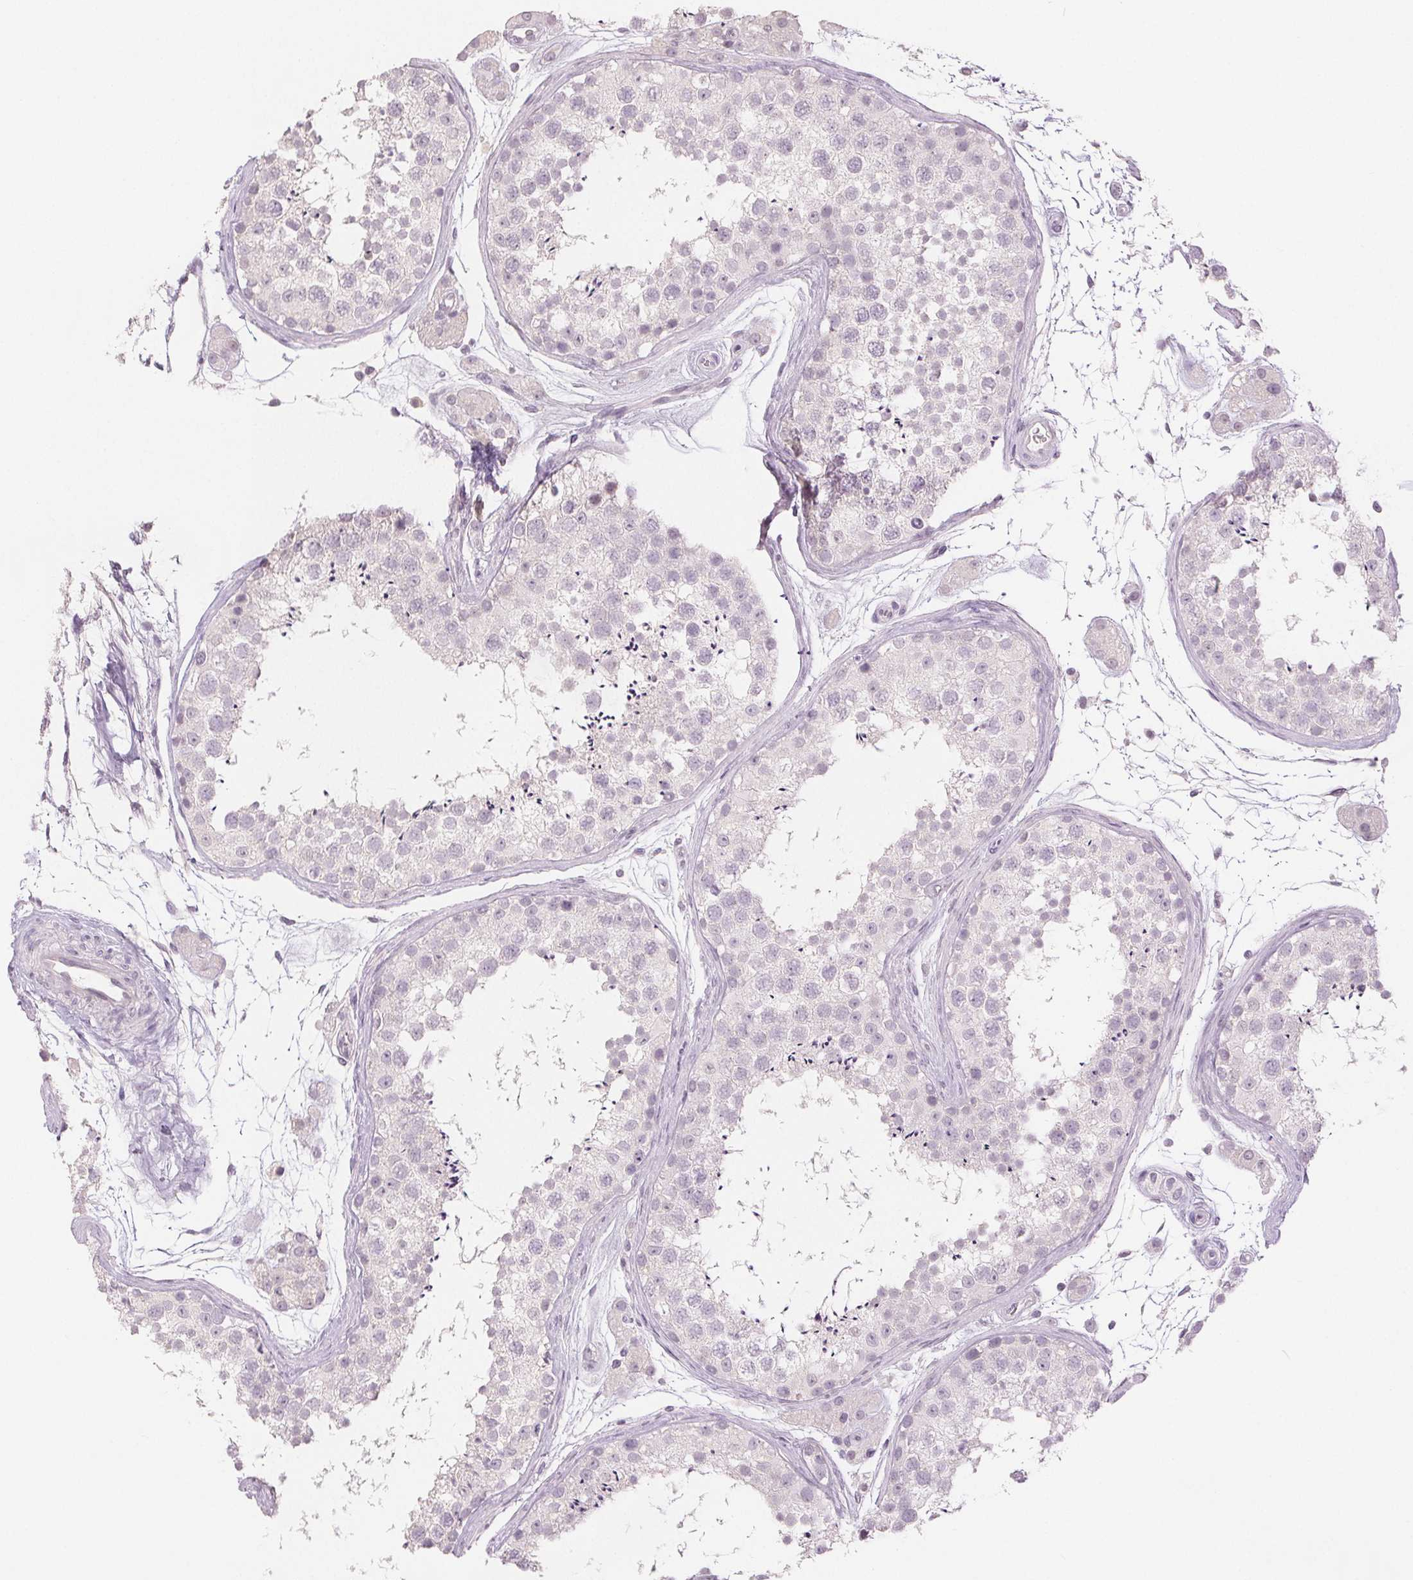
{"staining": {"intensity": "negative", "quantity": "none", "location": "none"}, "tissue": "testis", "cell_type": "Cells in seminiferous ducts", "image_type": "normal", "snomed": [{"axis": "morphology", "description": "Normal tissue, NOS"}, {"axis": "topography", "description": "Testis"}], "caption": "IHC of benign human testis shows no staining in cells in seminiferous ducts.", "gene": "SLC27A5", "patient": {"sex": "male", "age": 41}}